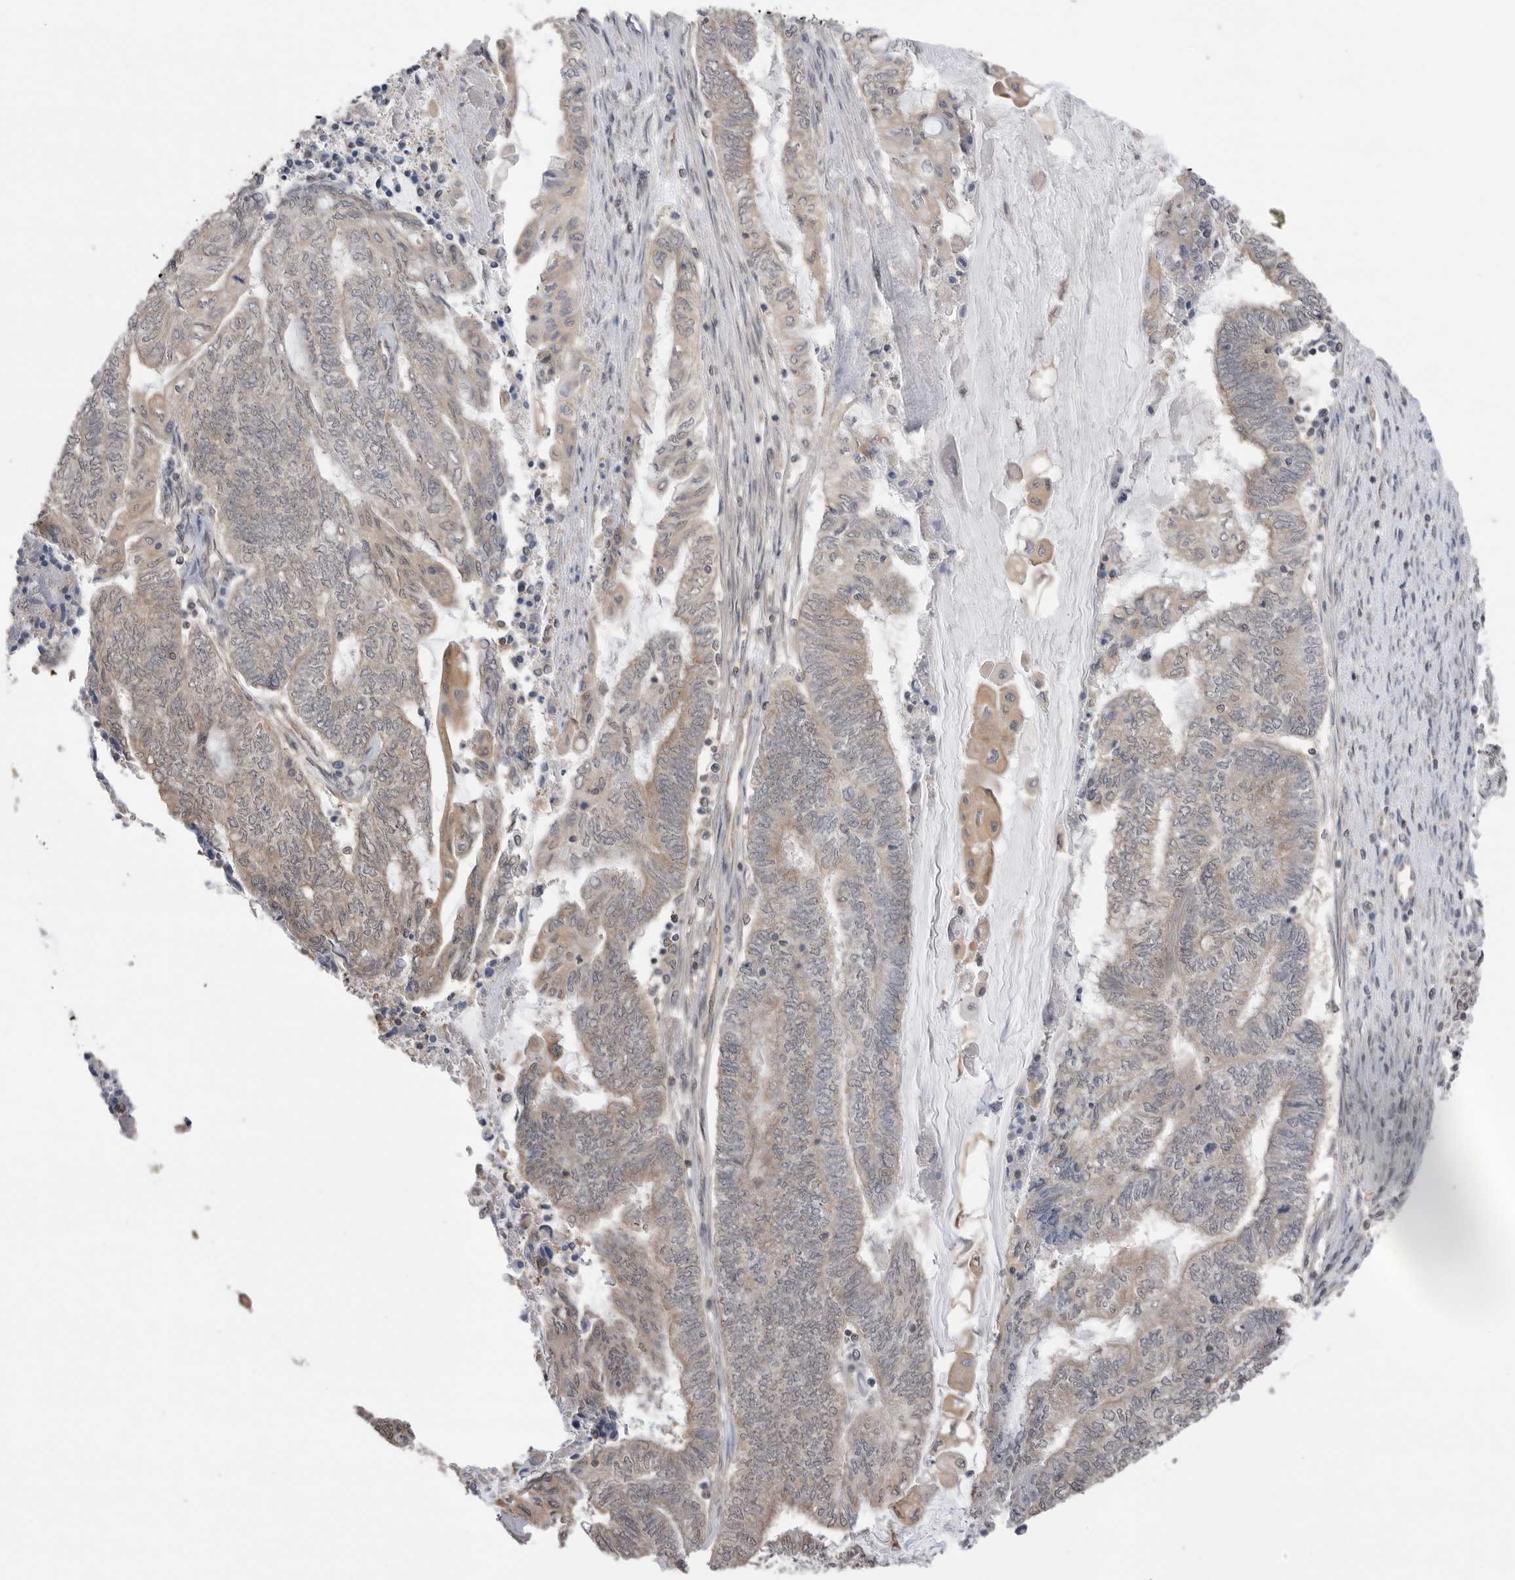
{"staining": {"intensity": "weak", "quantity": "<25%", "location": "cytoplasmic/membranous"}, "tissue": "endometrial cancer", "cell_type": "Tumor cells", "image_type": "cancer", "snomed": [{"axis": "morphology", "description": "Adenocarcinoma, NOS"}, {"axis": "topography", "description": "Uterus"}, {"axis": "topography", "description": "Endometrium"}], "caption": "Tumor cells are negative for protein expression in human endometrial cancer (adenocarcinoma).", "gene": "PEAK1", "patient": {"sex": "female", "age": 70}}